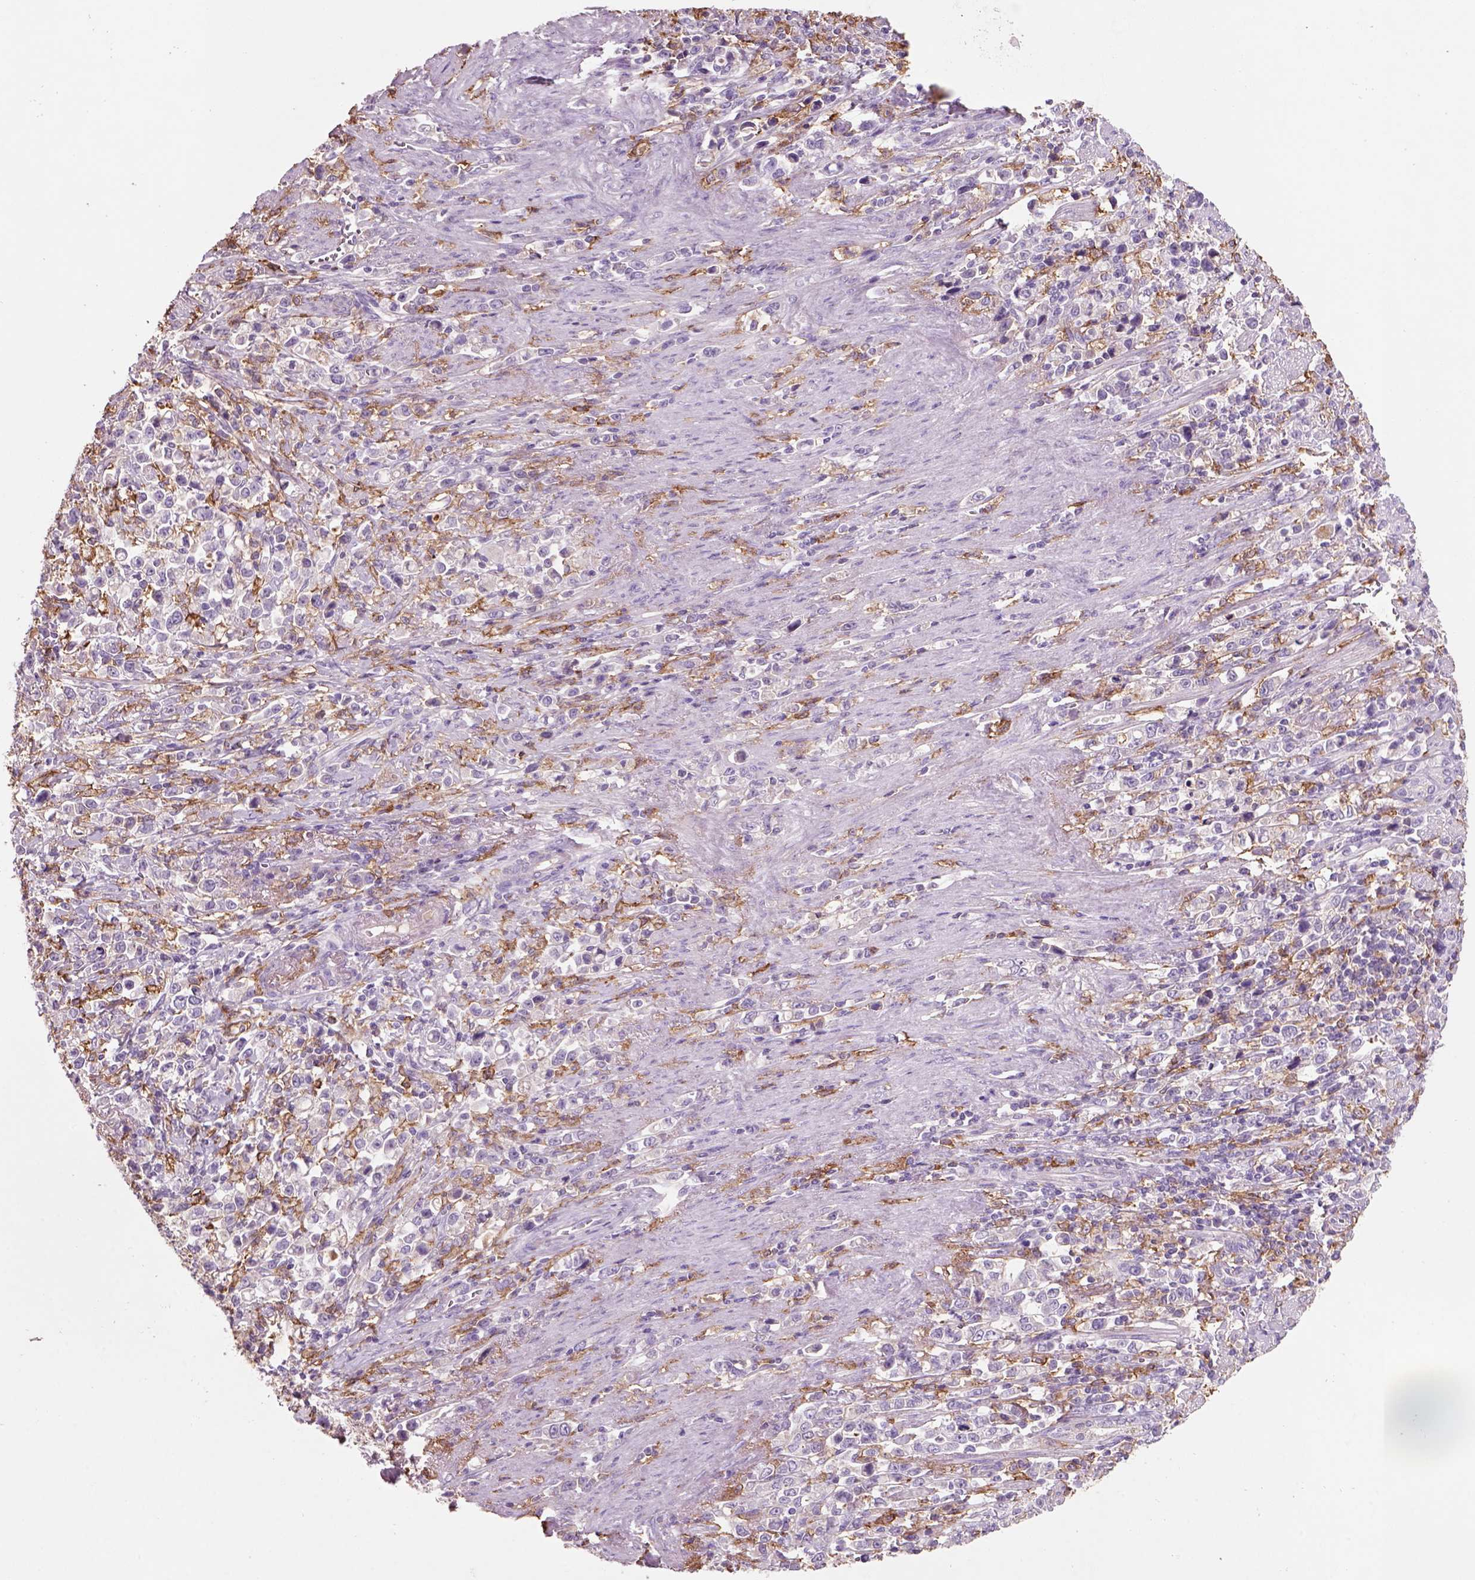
{"staining": {"intensity": "negative", "quantity": "none", "location": "none"}, "tissue": "stomach cancer", "cell_type": "Tumor cells", "image_type": "cancer", "snomed": [{"axis": "morphology", "description": "Adenocarcinoma, NOS"}, {"axis": "topography", "description": "Stomach"}], "caption": "Tumor cells are negative for brown protein staining in stomach adenocarcinoma.", "gene": "CD14", "patient": {"sex": "male", "age": 63}}